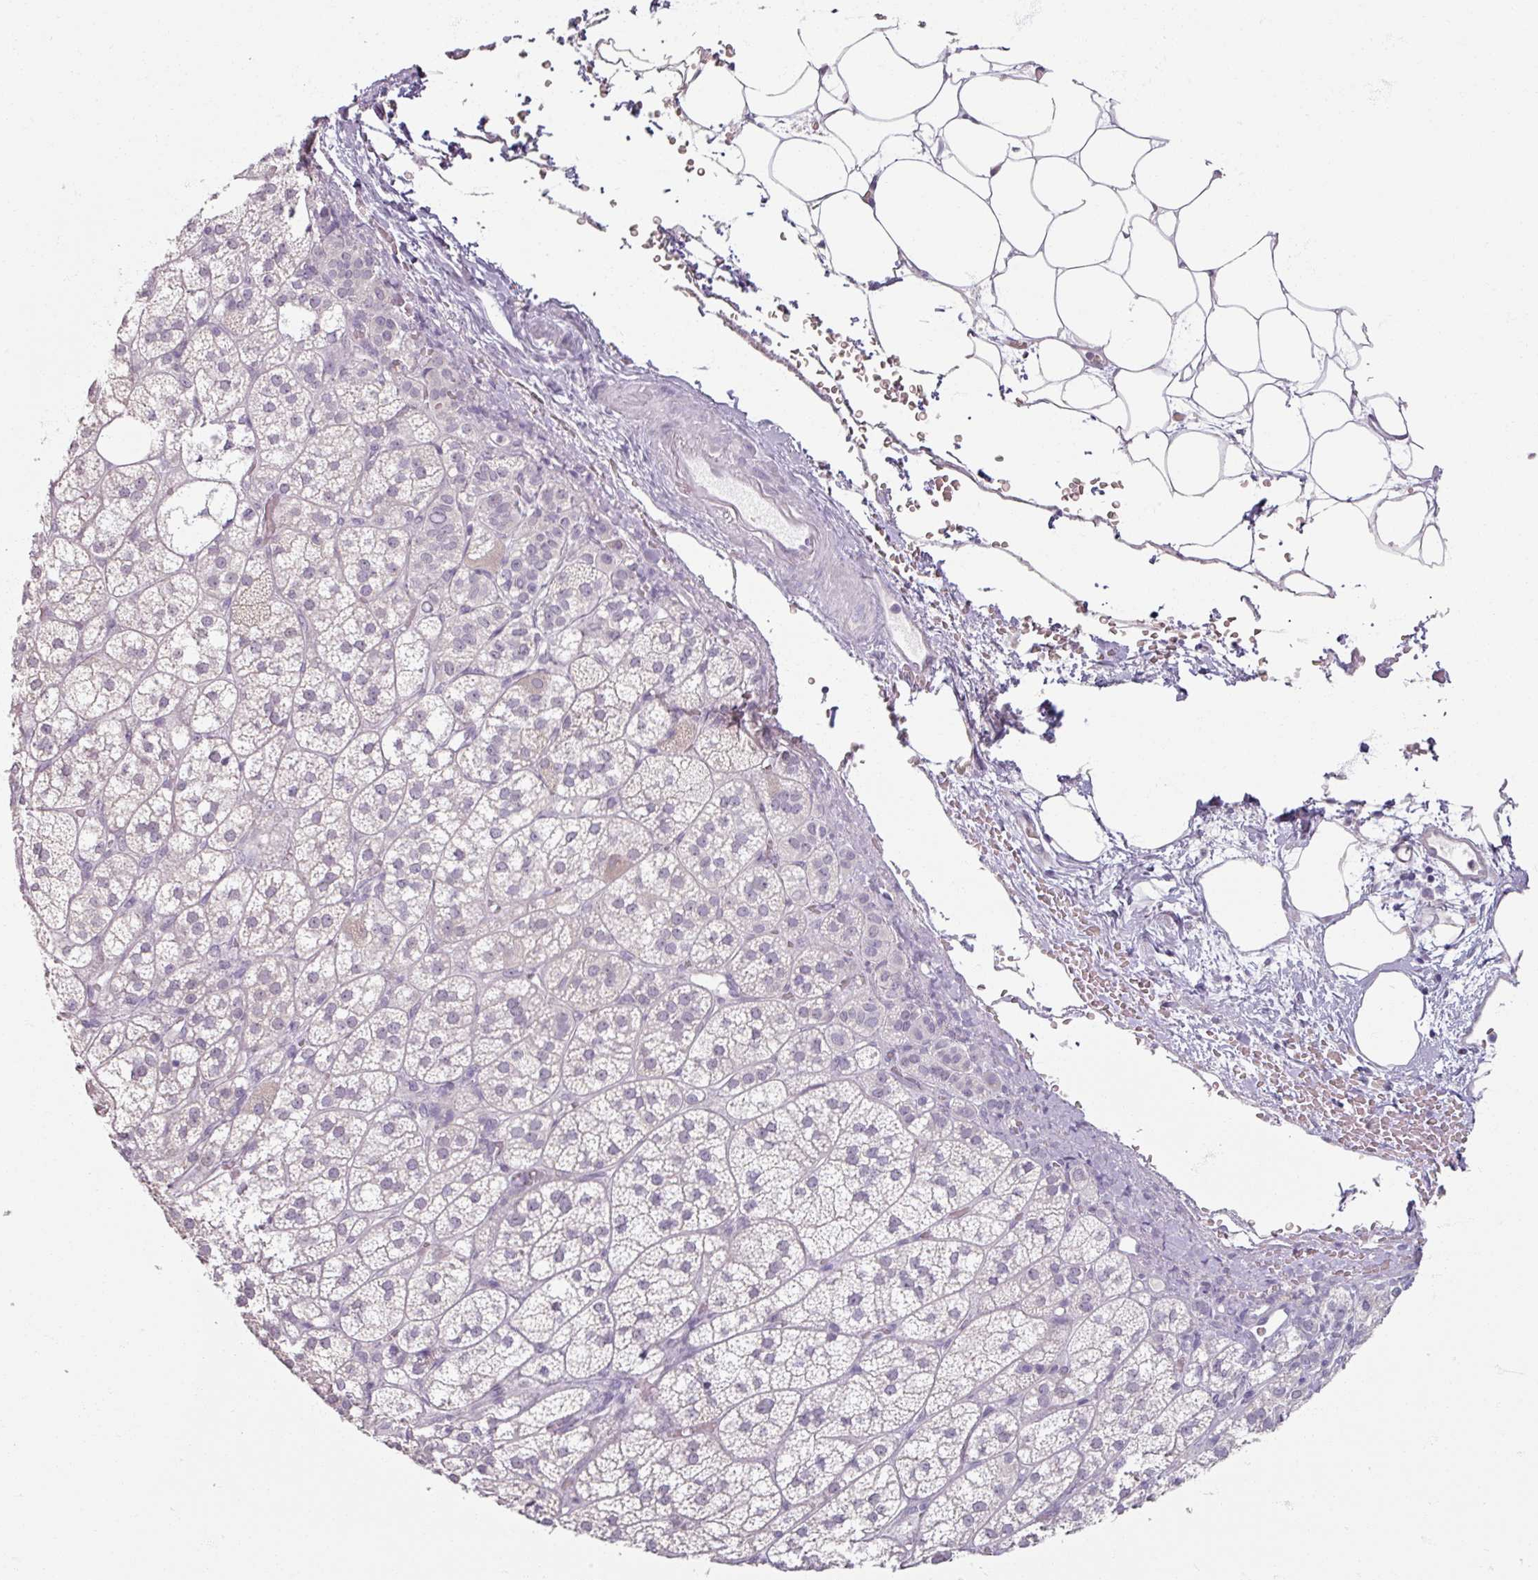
{"staining": {"intensity": "weak", "quantity": "25%-75%", "location": "cytoplasmic/membranous"}, "tissue": "adrenal gland", "cell_type": "Glandular cells", "image_type": "normal", "snomed": [{"axis": "morphology", "description": "Normal tissue, NOS"}, {"axis": "topography", "description": "Adrenal gland"}], "caption": "The micrograph displays staining of benign adrenal gland, revealing weak cytoplasmic/membranous protein expression (brown color) within glandular cells. The staining is performed using DAB (3,3'-diaminobenzidine) brown chromogen to label protein expression. The nuclei are counter-stained blue using hematoxylin.", "gene": "SOX11", "patient": {"sex": "female", "age": 60}}